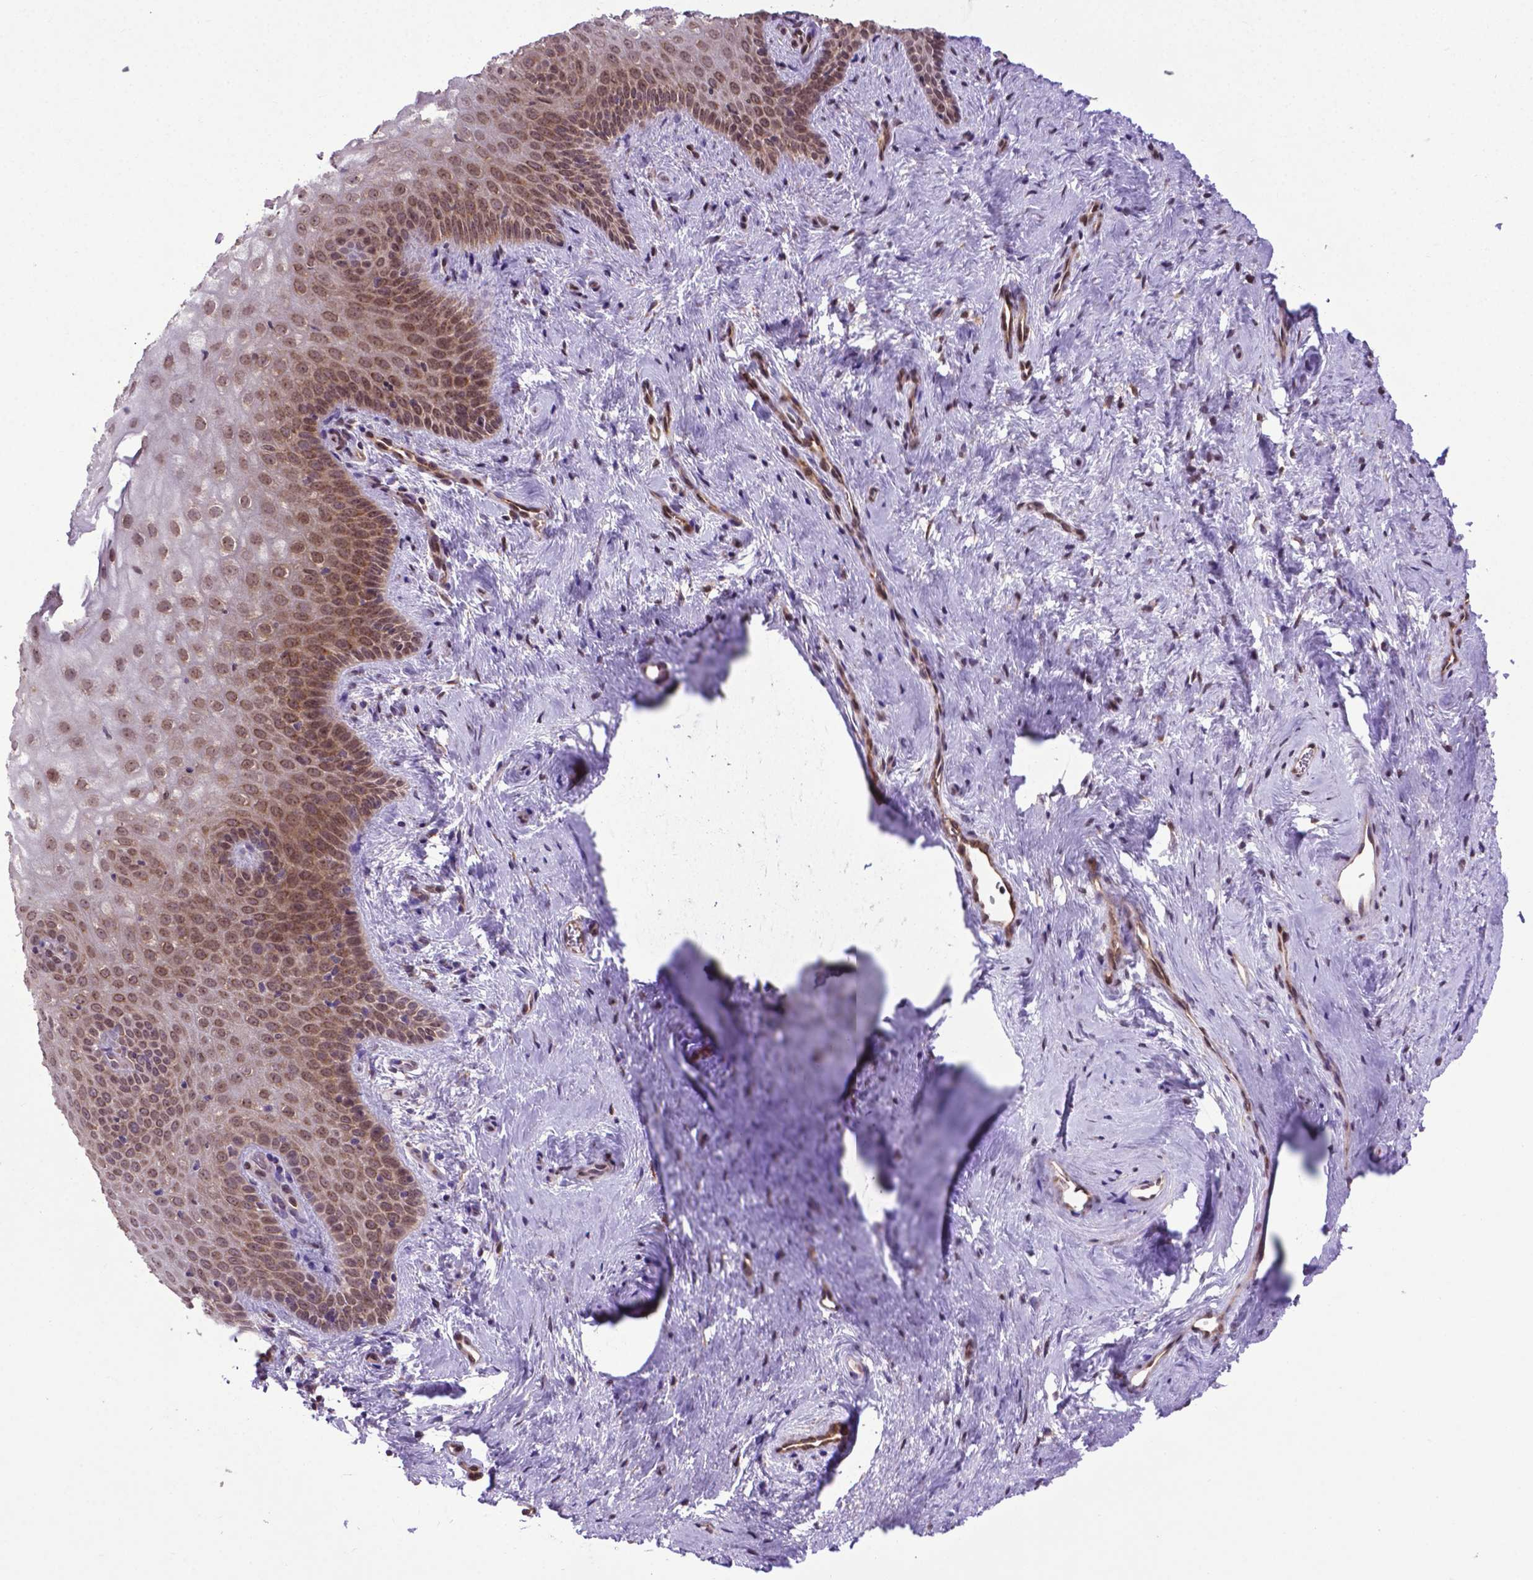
{"staining": {"intensity": "moderate", "quantity": ">75%", "location": "cytoplasmic/membranous,nuclear"}, "tissue": "vagina", "cell_type": "Squamous epithelial cells", "image_type": "normal", "snomed": [{"axis": "morphology", "description": "Normal tissue, NOS"}, {"axis": "topography", "description": "Vagina"}], "caption": "IHC histopathology image of unremarkable vagina stained for a protein (brown), which shows medium levels of moderate cytoplasmic/membranous,nuclear staining in about >75% of squamous epithelial cells.", "gene": "ENSG00000269590", "patient": {"sex": "female", "age": 45}}